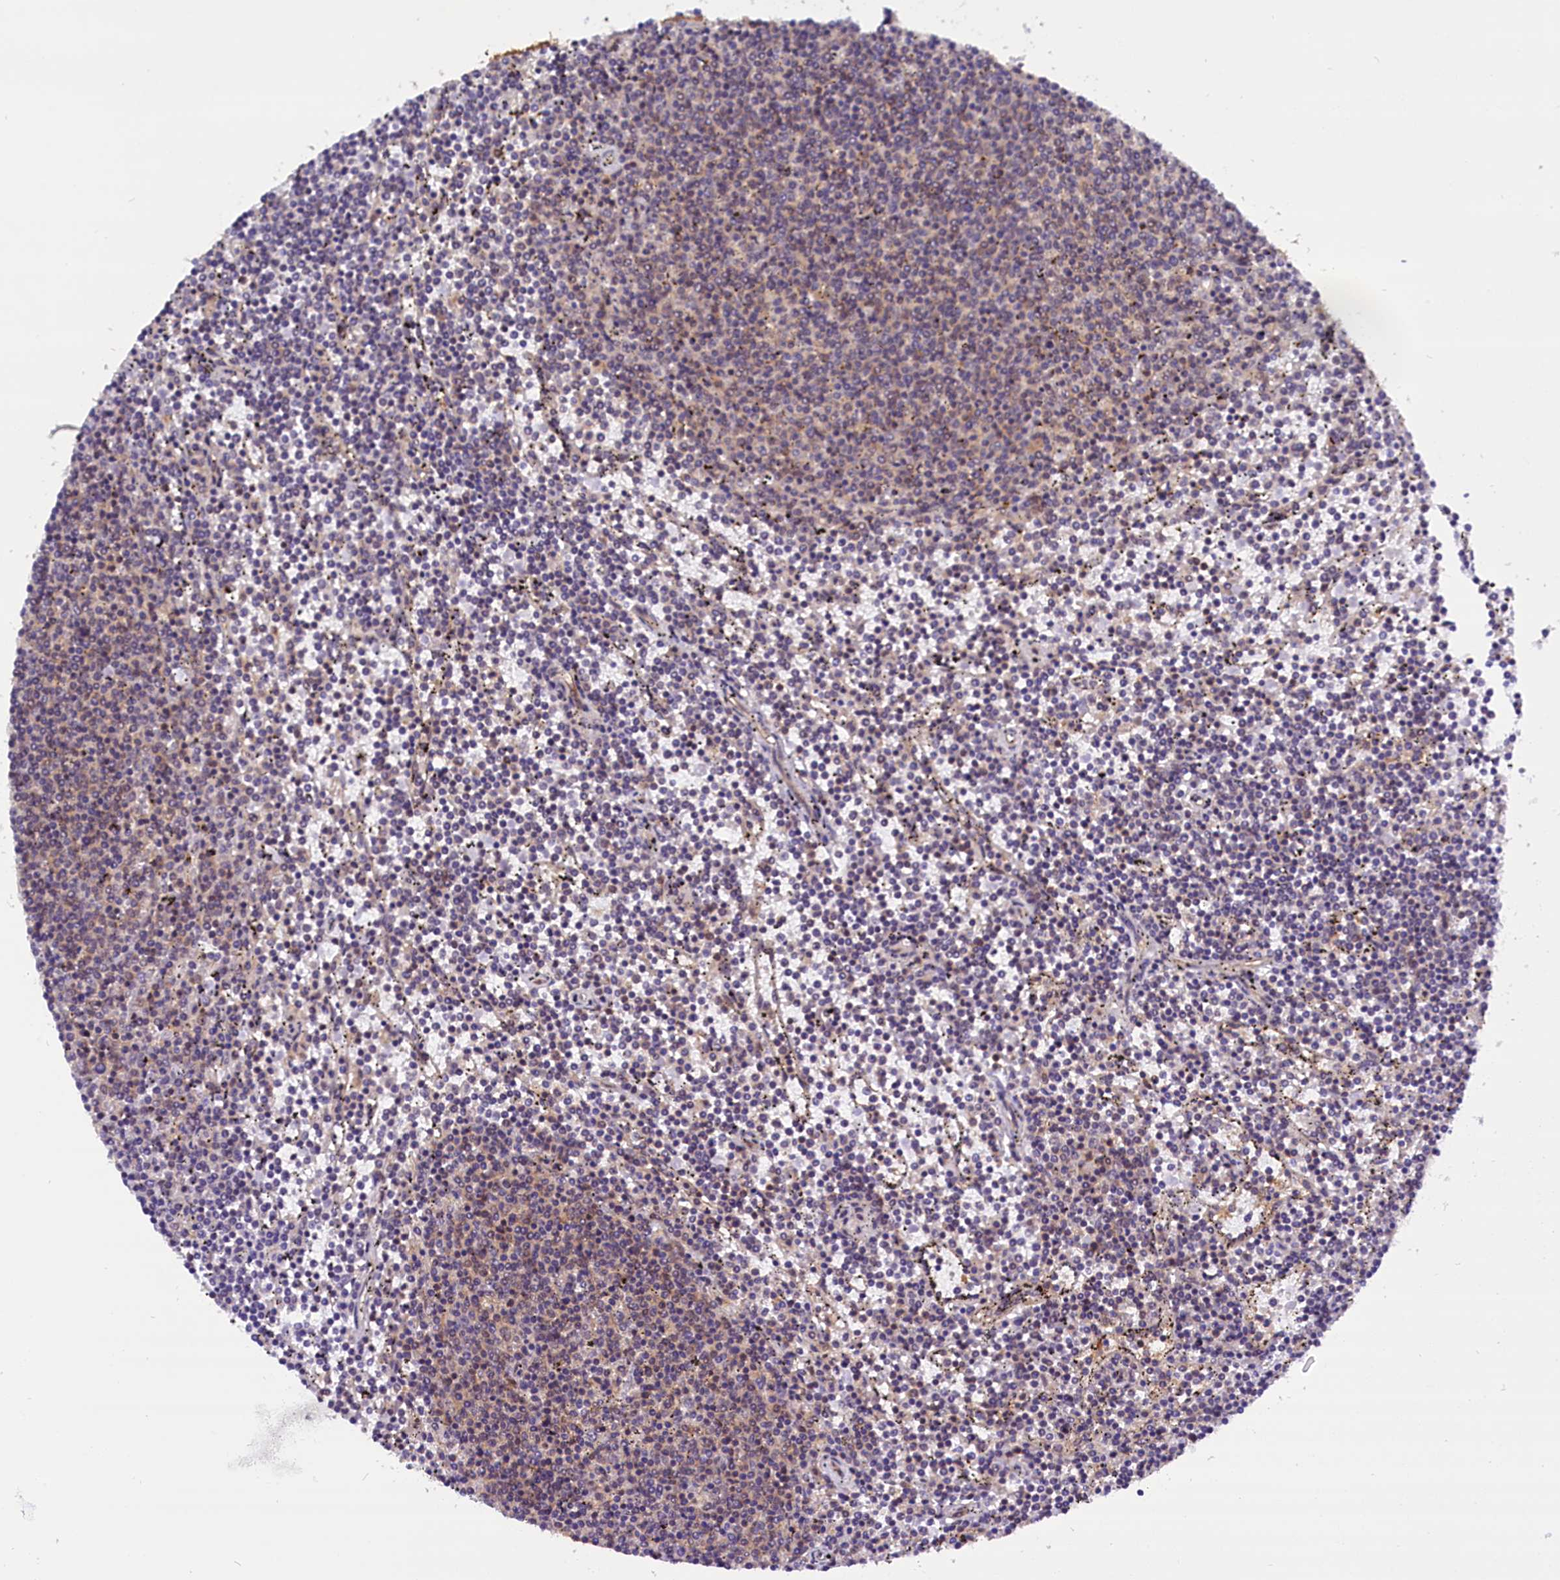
{"staining": {"intensity": "negative", "quantity": "none", "location": "none"}, "tissue": "lymphoma", "cell_type": "Tumor cells", "image_type": "cancer", "snomed": [{"axis": "morphology", "description": "Malignant lymphoma, non-Hodgkin's type, Low grade"}, {"axis": "topography", "description": "Spleen"}], "caption": "Immunohistochemical staining of human malignant lymphoma, non-Hodgkin's type (low-grade) reveals no significant staining in tumor cells.", "gene": "TBCB", "patient": {"sex": "female", "age": 50}}